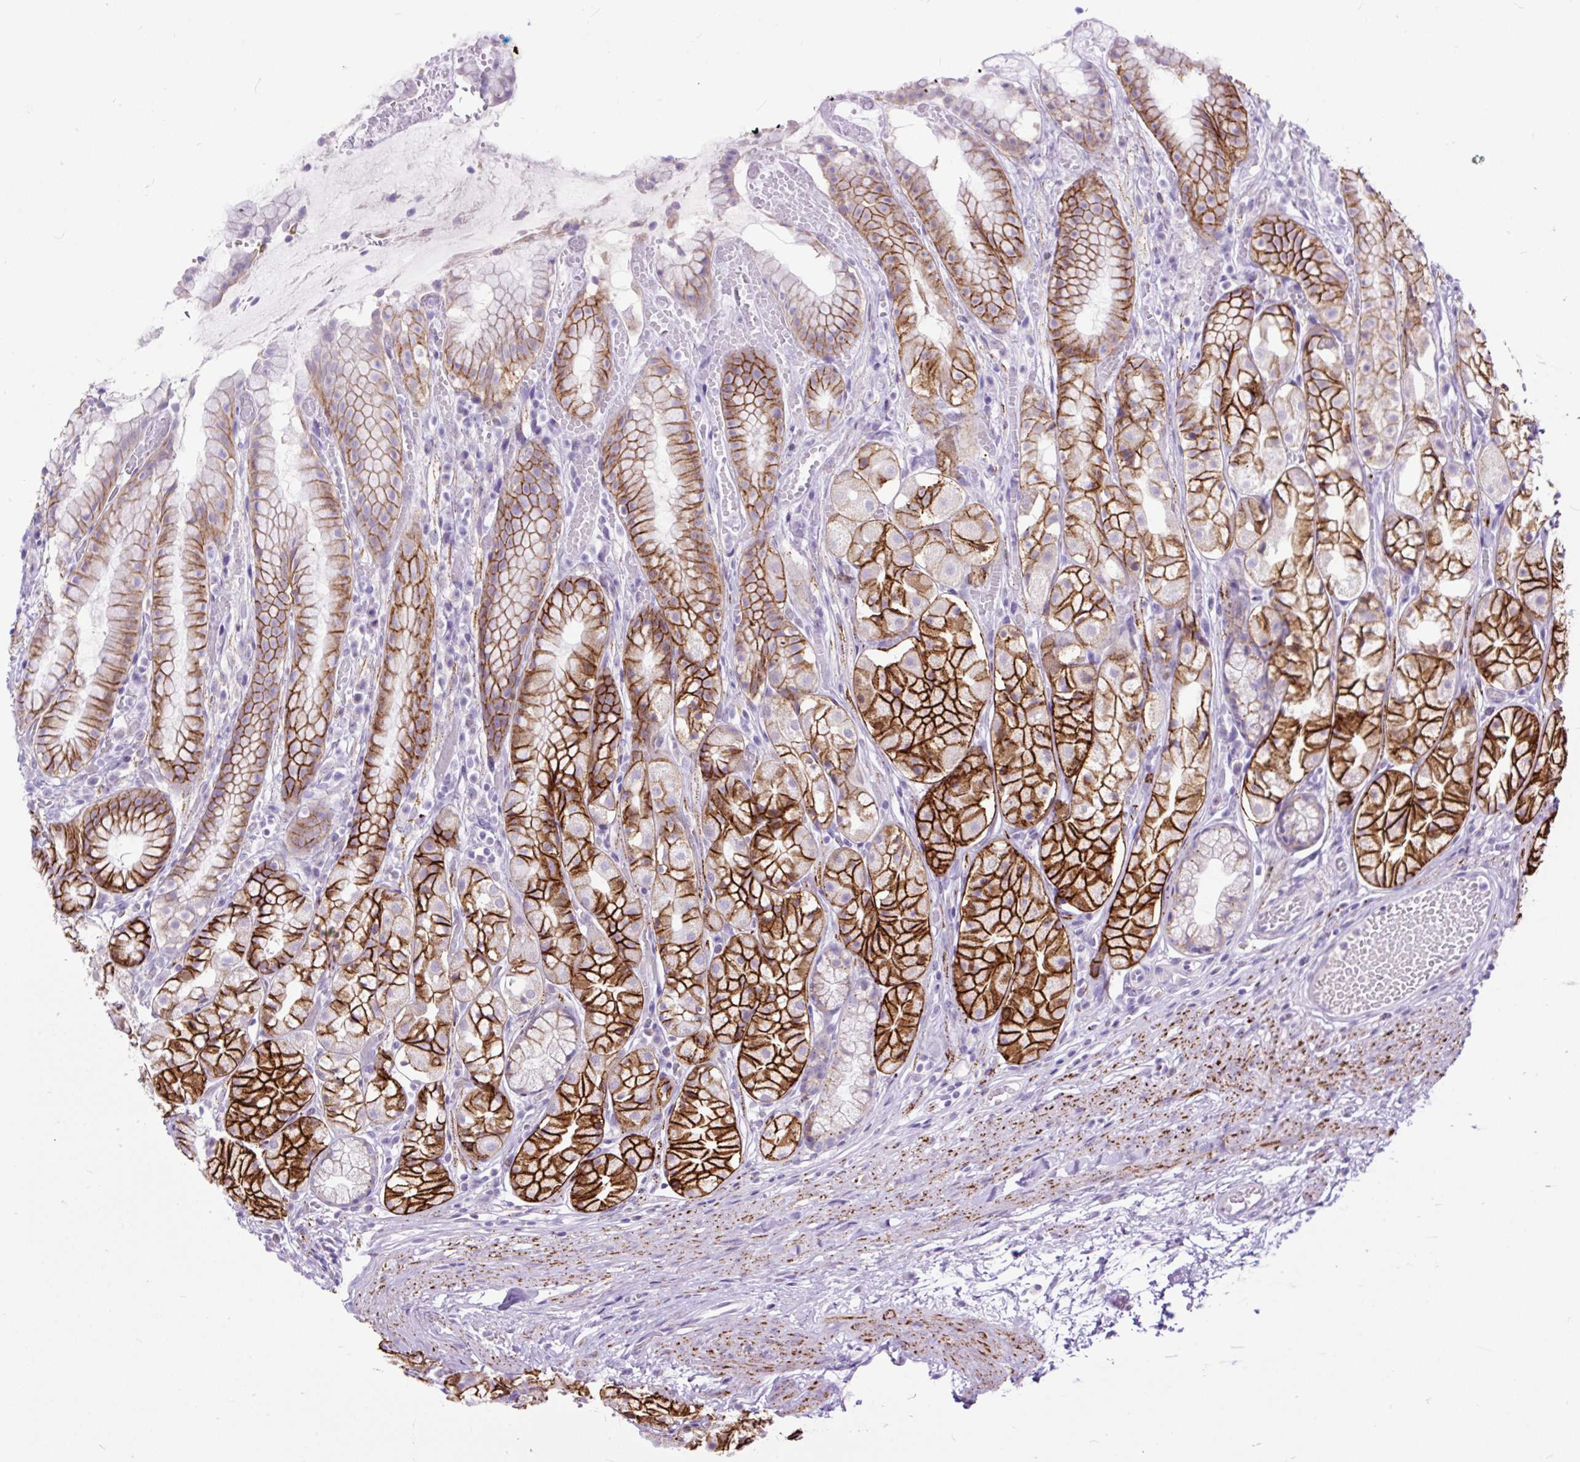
{"staining": {"intensity": "strong", "quantity": "25%-75%", "location": "cytoplasmic/membranous"}, "tissue": "stomach", "cell_type": "Glandular cells", "image_type": "normal", "snomed": [{"axis": "morphology", "description": "Normal tissue, NOS"}, {"axis": "topography", "description": "Smooth muscle"}, {"axis": "topography", "description": "Stomach"}], "caption": "Protein analysis of benign stomach exhibits strong cytoplasmic/membranous expression in approximately 25%-75% of glandular cells. Using DAB (3,3'-diaminobenzidine) (brown) and hematoxylin (blue) stains, captured at high magnification using brightfield microscopy.", "gene": "ZNF256", "patient": {"sex": "male", "age": 70}}